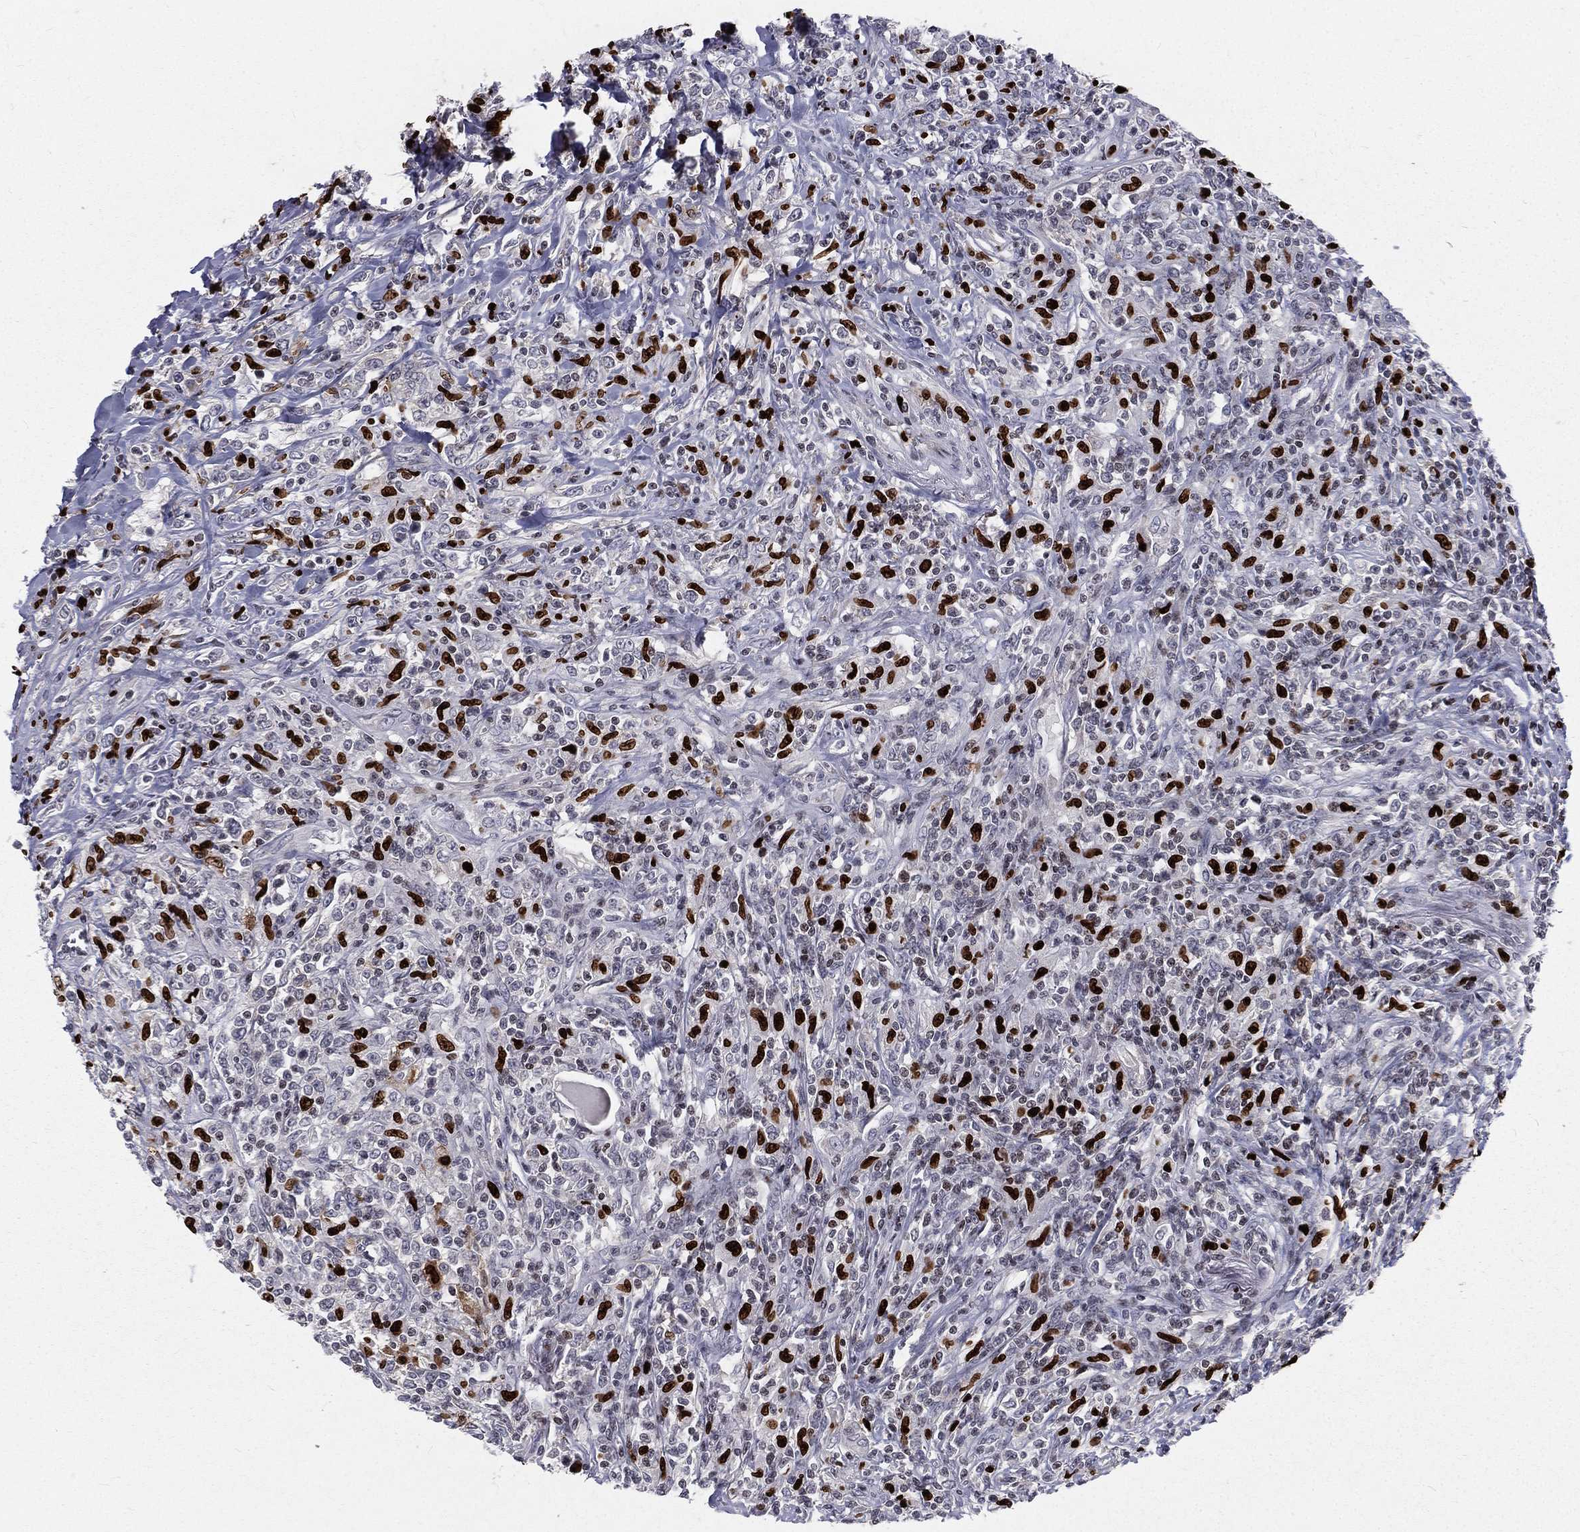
{"staining": {"intensity": "strong", "quantity": "<25%", "location": "nuclear"}, "tissue": "lymphoma", "cell_type": "Tumor cells", "image_type": "cancer", "snomed": [{"axis": "morphology", "description": "Malignant lymphoma, non-Hodgkin's type, High grade"}, {"axis": "topography", "description": "Lung"}], "caption": "High-grade malignant lymphoma, non-Hodgkin's type stained with a brown dye shows strong nuclear positive positivity in approximately <25% of tumor cells.", "gene": "MNDA", "patient": {"sex": "male", "age": 79}}